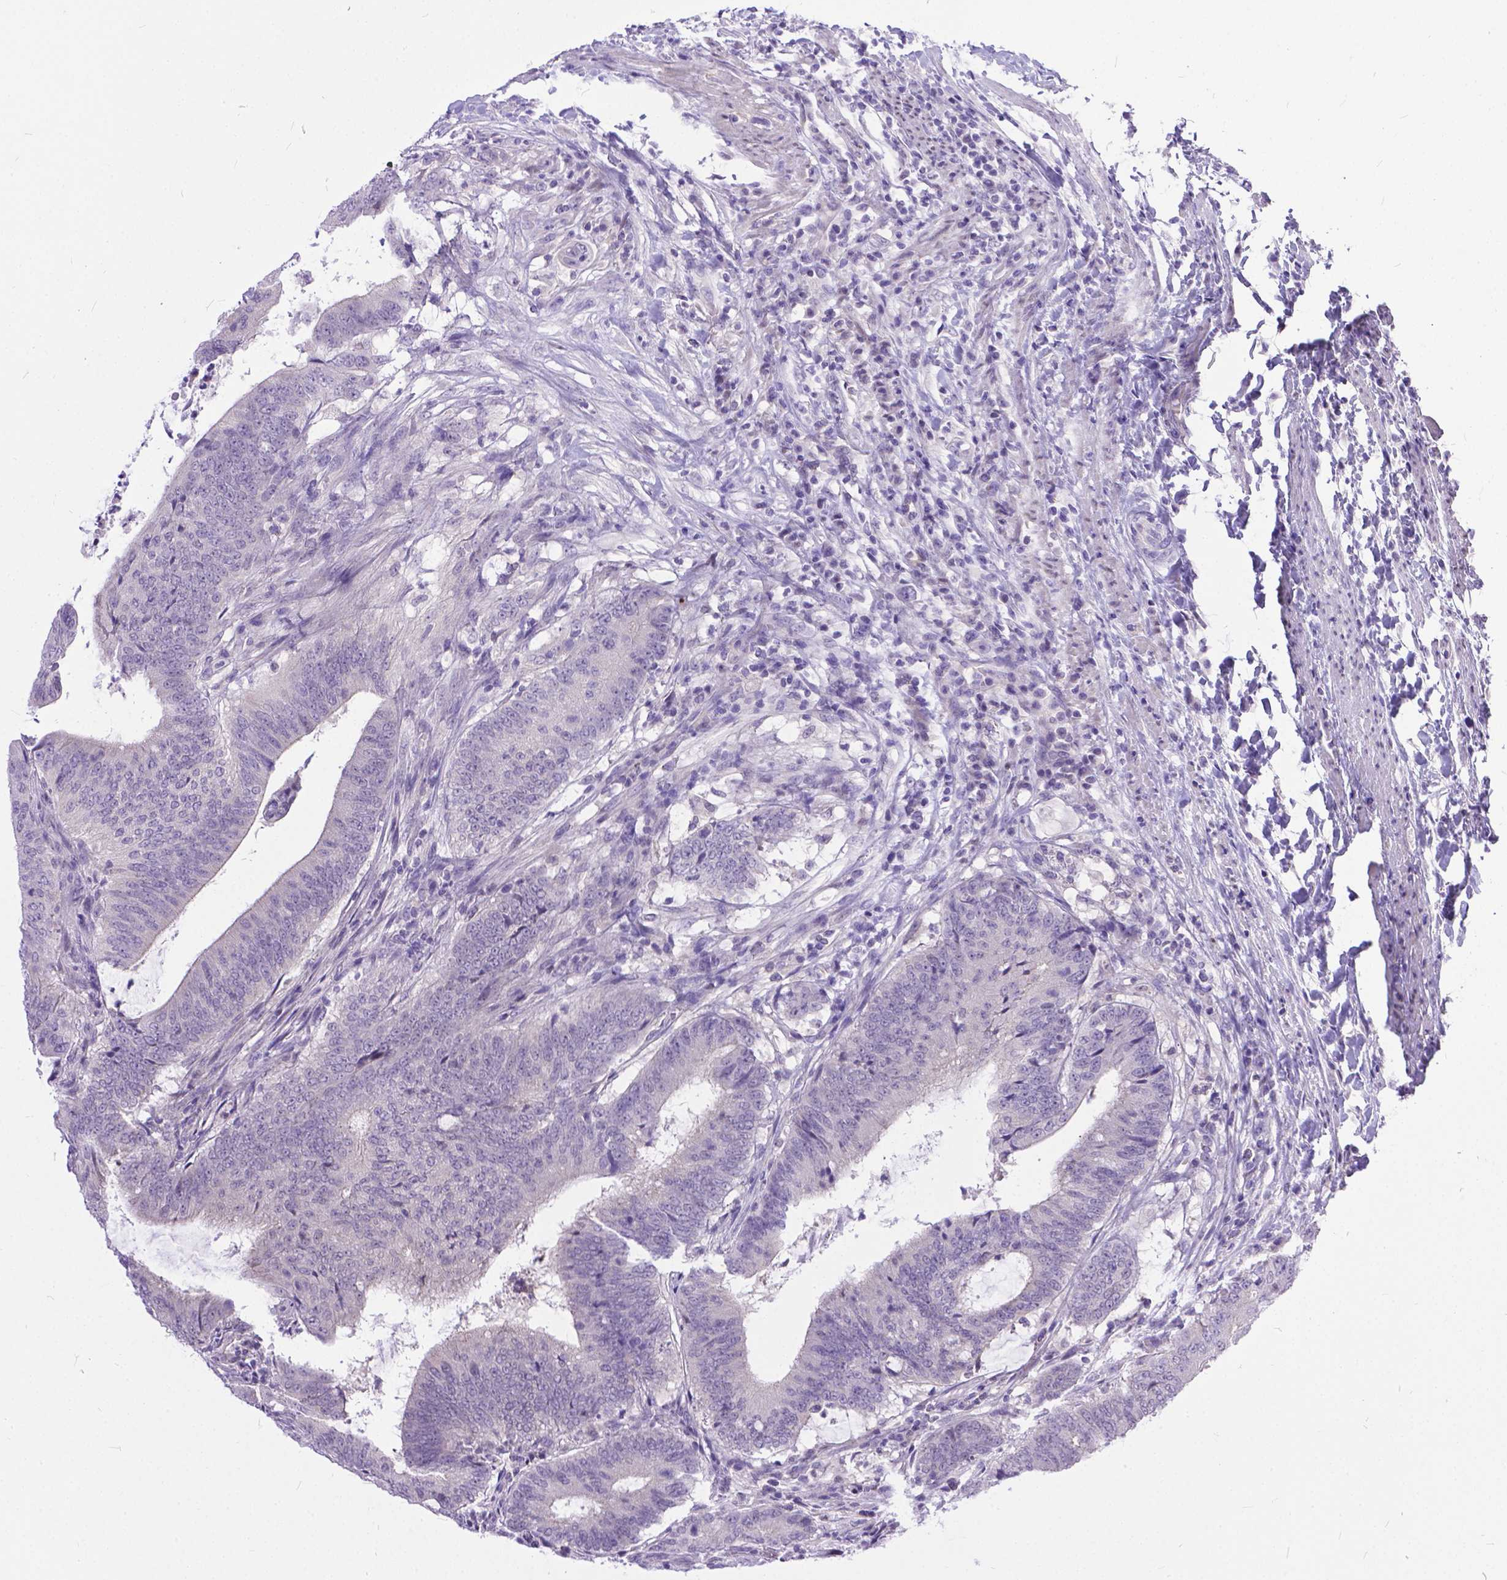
{"staining": {"intensity": "negative", "quantity": "none", "location": "none"}, "tissue": "colorectal cancer", "cell_type": "Tumor cells", "image_type": "cancer", "snomed": [{"axis": "morphology", "description": "Adenocarcinoma, NOS"}, {"axis": "topography", "description": "Colon"}], "caption": "Immunohistochemical staining of adenocarcinoma (colorectal) exhibits no significant staining in tumor cells. (Stains: DAB IHC with hematoxylin counter stain, Microscopy: brightfield microscopy at high magnification).", "gene": "TTLL6", "patient": {"sex": "female", "age": 43}}